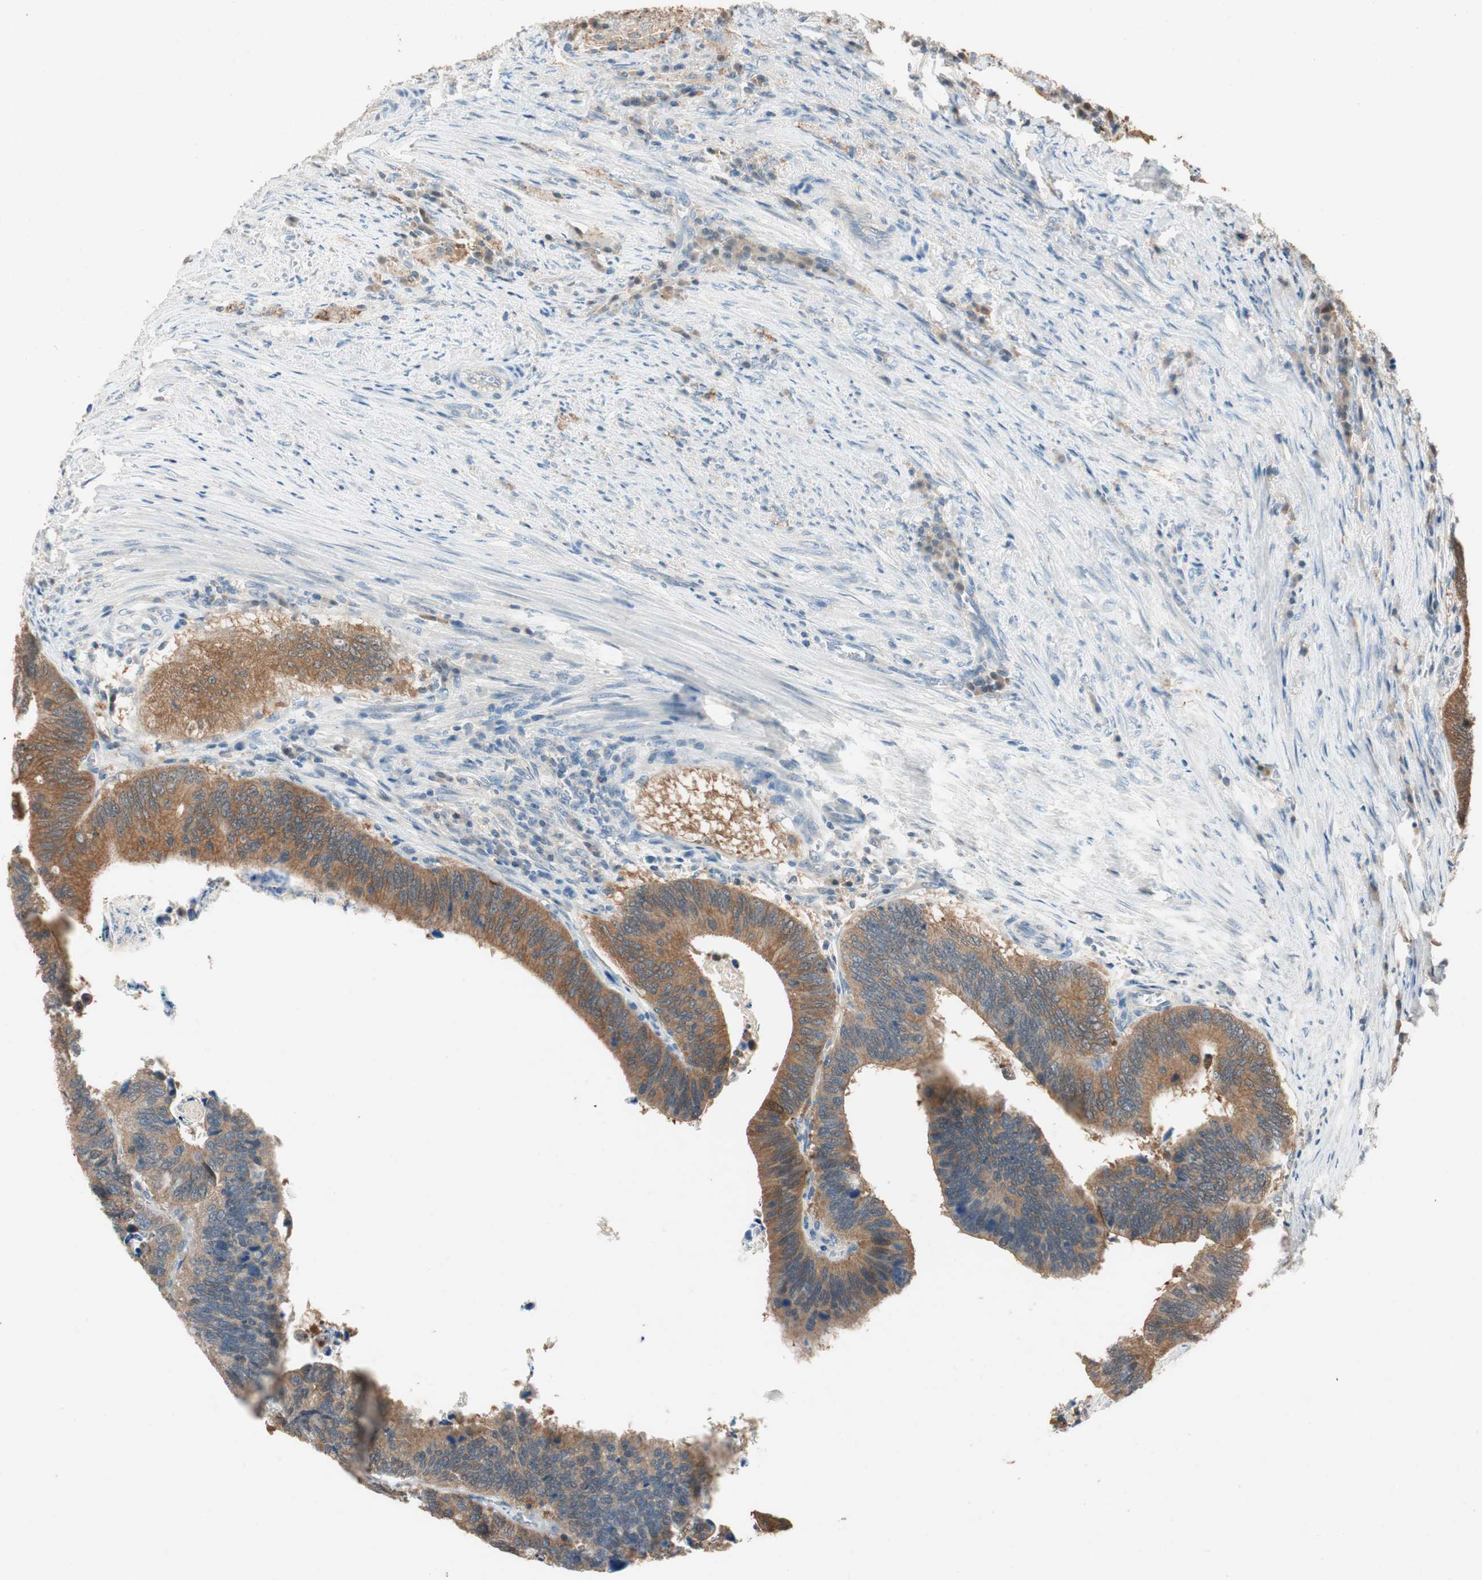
{"staining": {"intensity": "weak", "quantity": ">75%", "location": "cytoplasmic/membranous"}, "tissue": "colorectal cancer", "cell_type": "Tumor cells", "image_type": "cancer", "snomed": [{"axis": "morphology", "description": "Adenocarcinoma, NOS"}, {"axis": "topography", "description": "Colon"}], "caption": "DAB immunohistochemical staining of colorectal cancer shows weak cytoplasmic/membranous protein staining in approximately >75% of tumor cells.", "gene": "SERPINB5", "patient": {"sex": "male", "age": 72}}